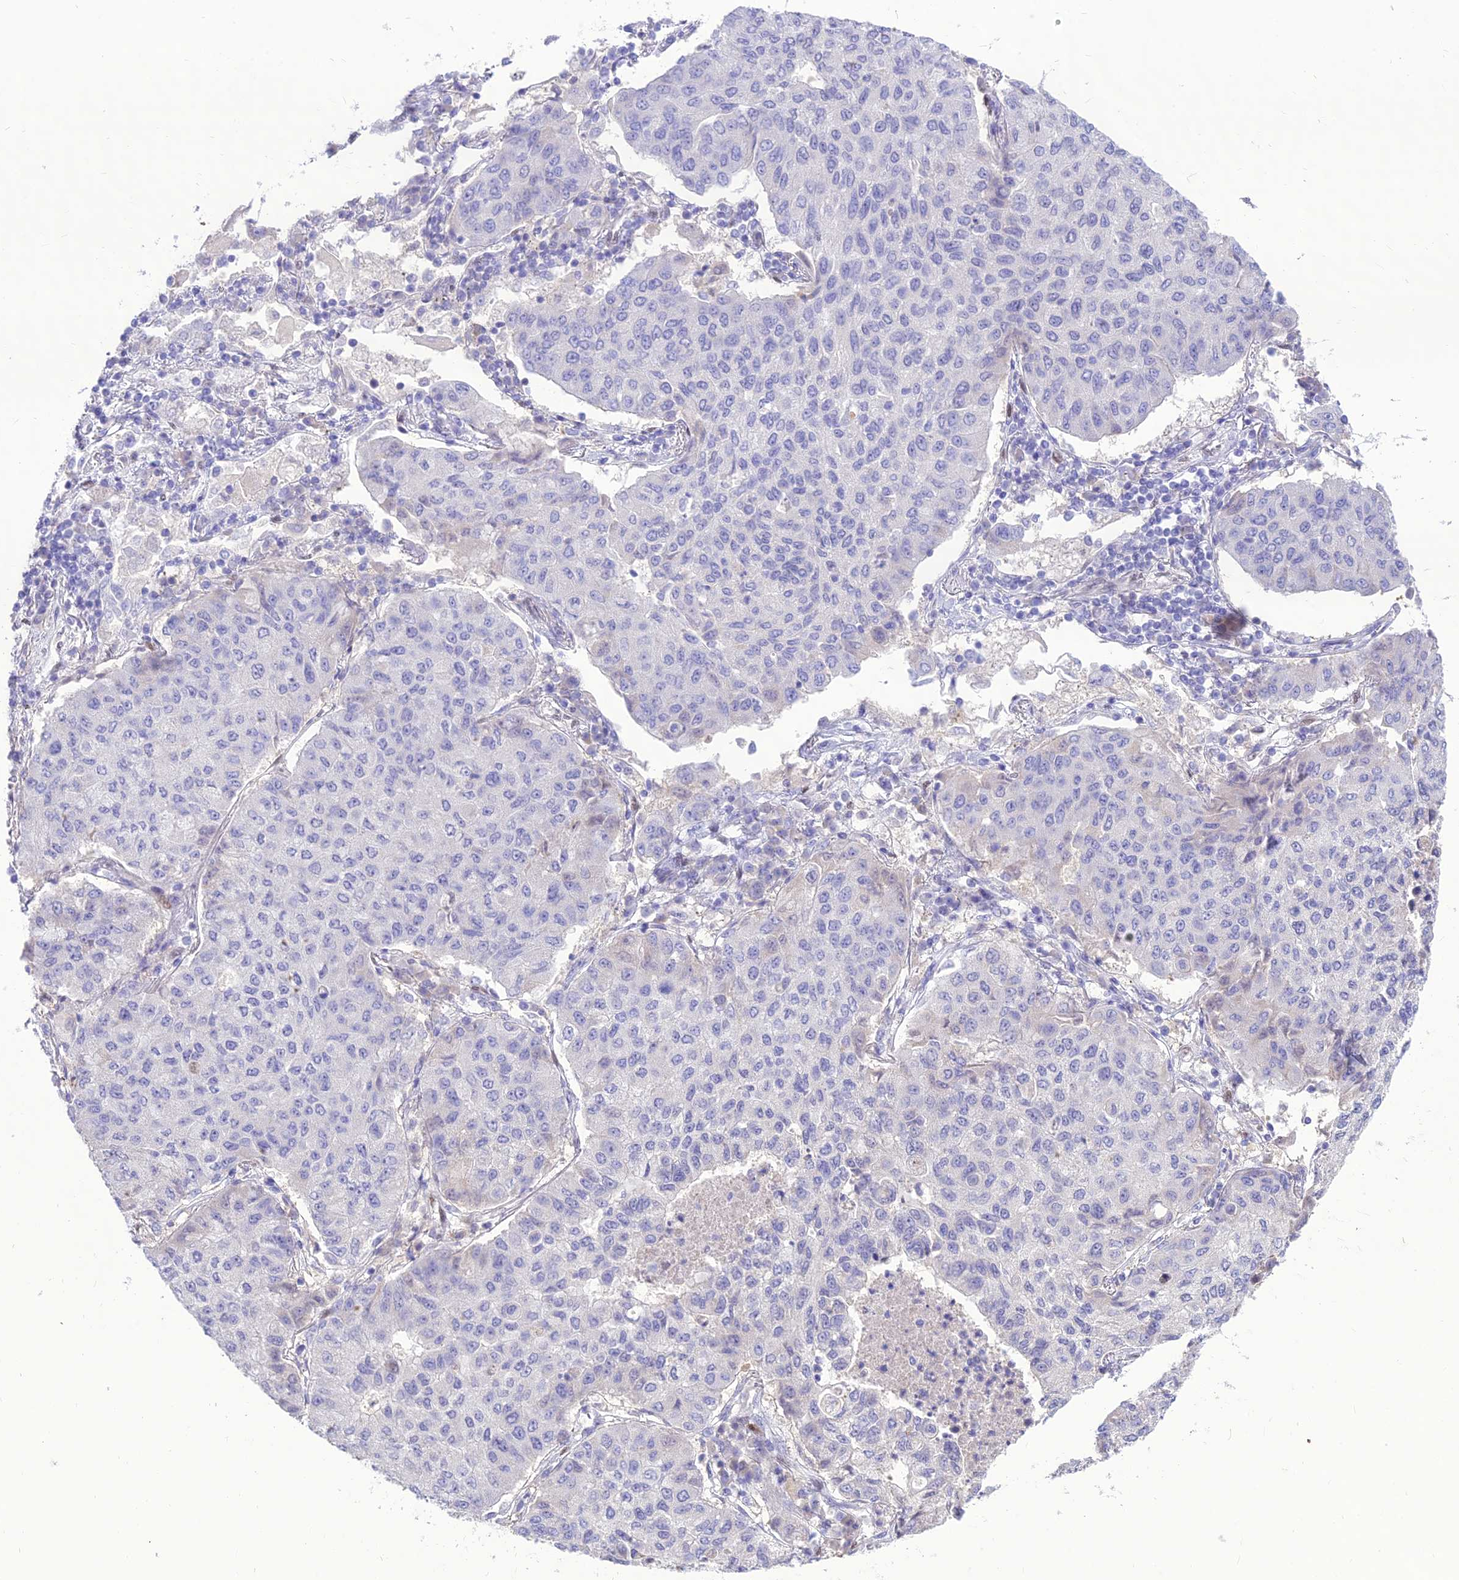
{"staining": {"intensity": "negative", "quantity": "none", "location": "none"}, "tissue": "lung cancer", "cell_type": "Tumor cells", "image_type": "cancer", "snomed": [{"axis": "morphology", "description": "Squamous cell carcinoma, NOS"}, {"axis": "topography", "description": "Lung"}], "caption": "This is an immunohistochemistry (IHC) histopathology image of human squamous cell carcinoma (lung). There is no expression in tumor cells.", "gene": "NOVA2", "patient": {"sex": "male", "age": 74}}